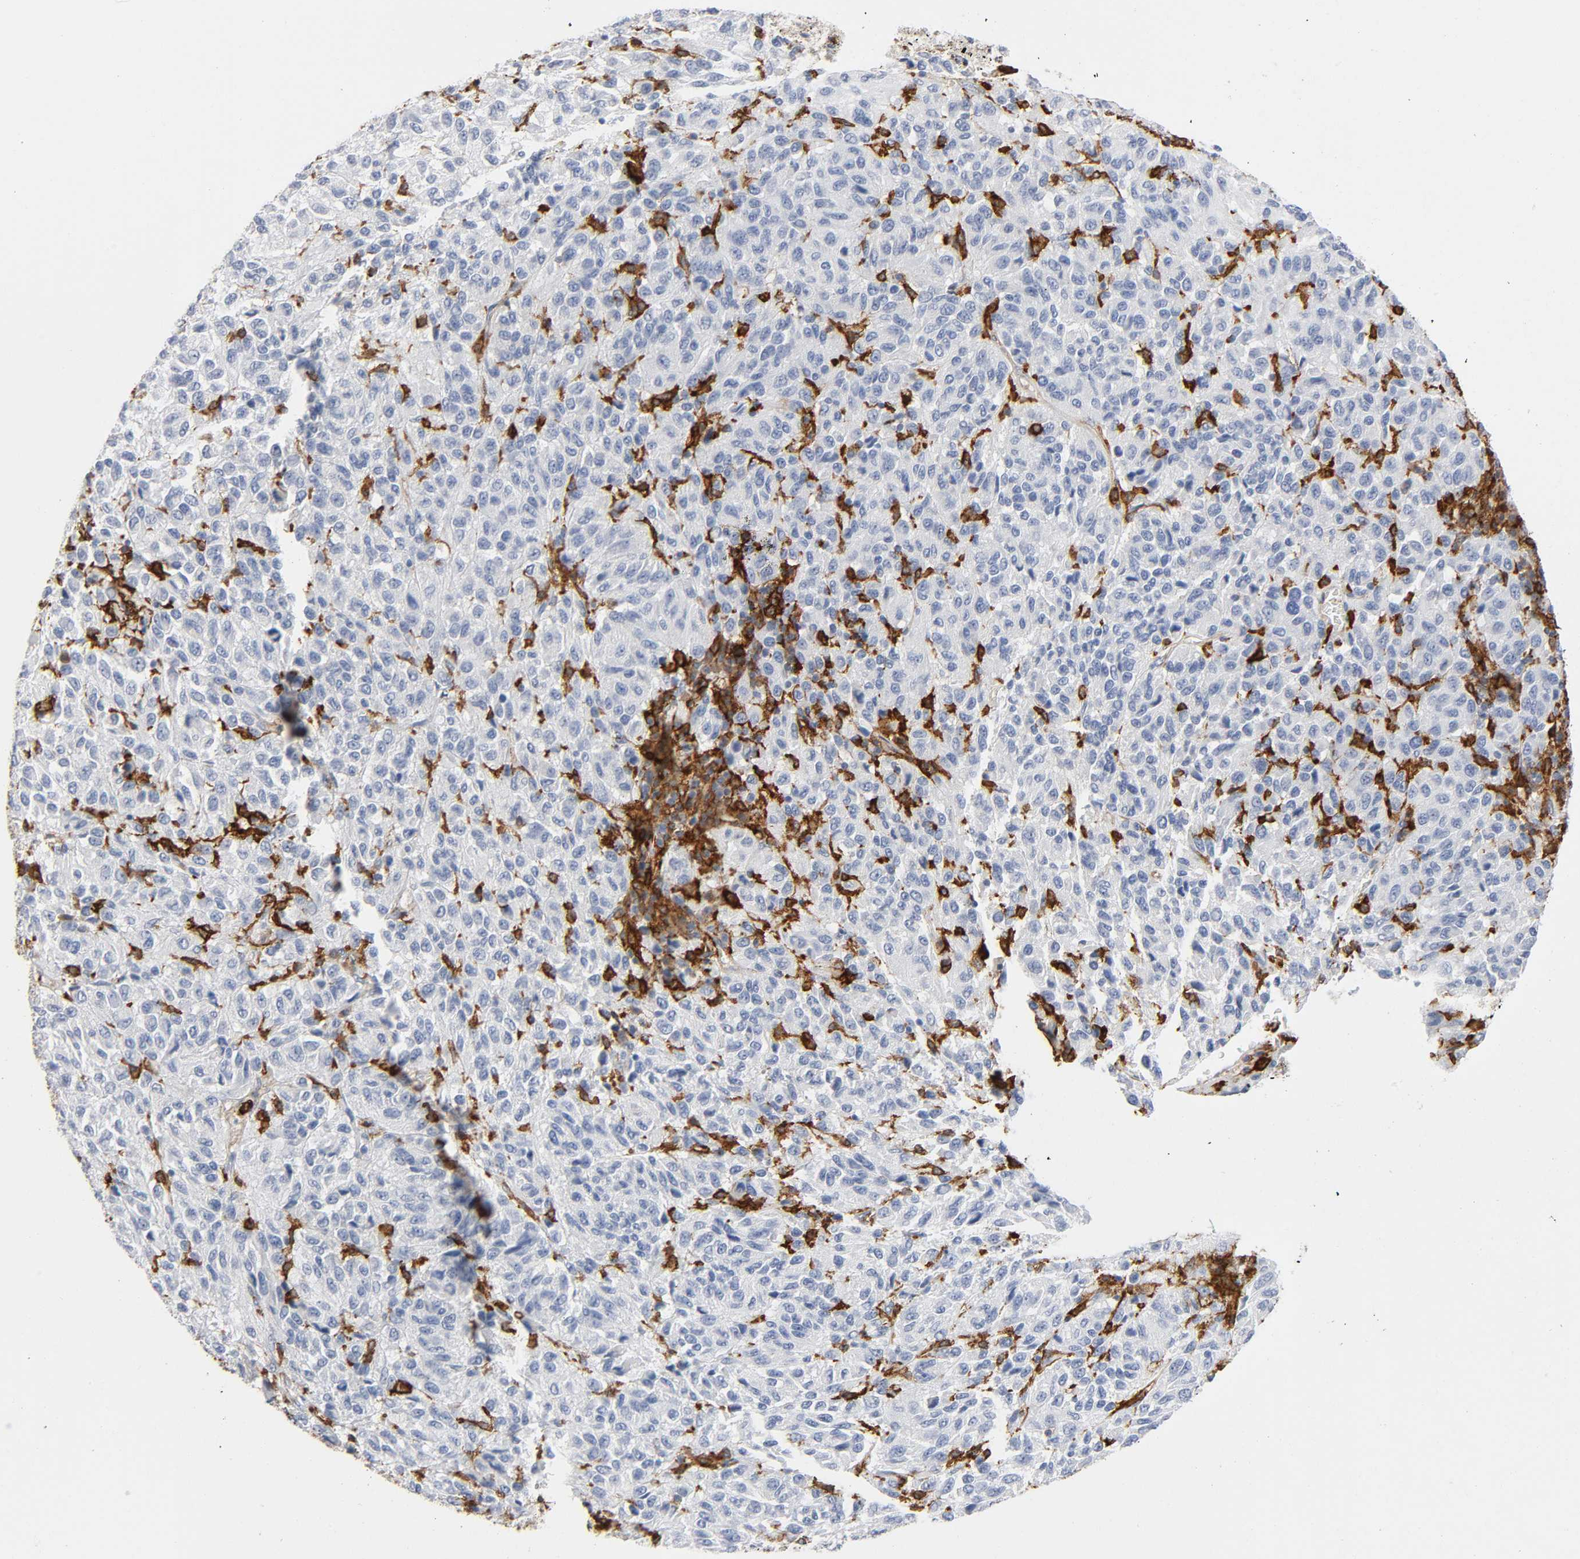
{"staining": {"intensity": "negative", "quantity": "none", "location": "none"}, "tissue": "melanoma", "cell_type": "Tumor cells", "image_type": "cancer", "snomed": [{"axis": "morphology", "description": "Malignant melanoma, Metastatic site"}, {"axis": "topography", "description": "Lung"}], "caption": "Tumor cells are negative for protein expression in human melanoma.", "gene": "LYN", "patient": {"sex": "male", "age": 64}}